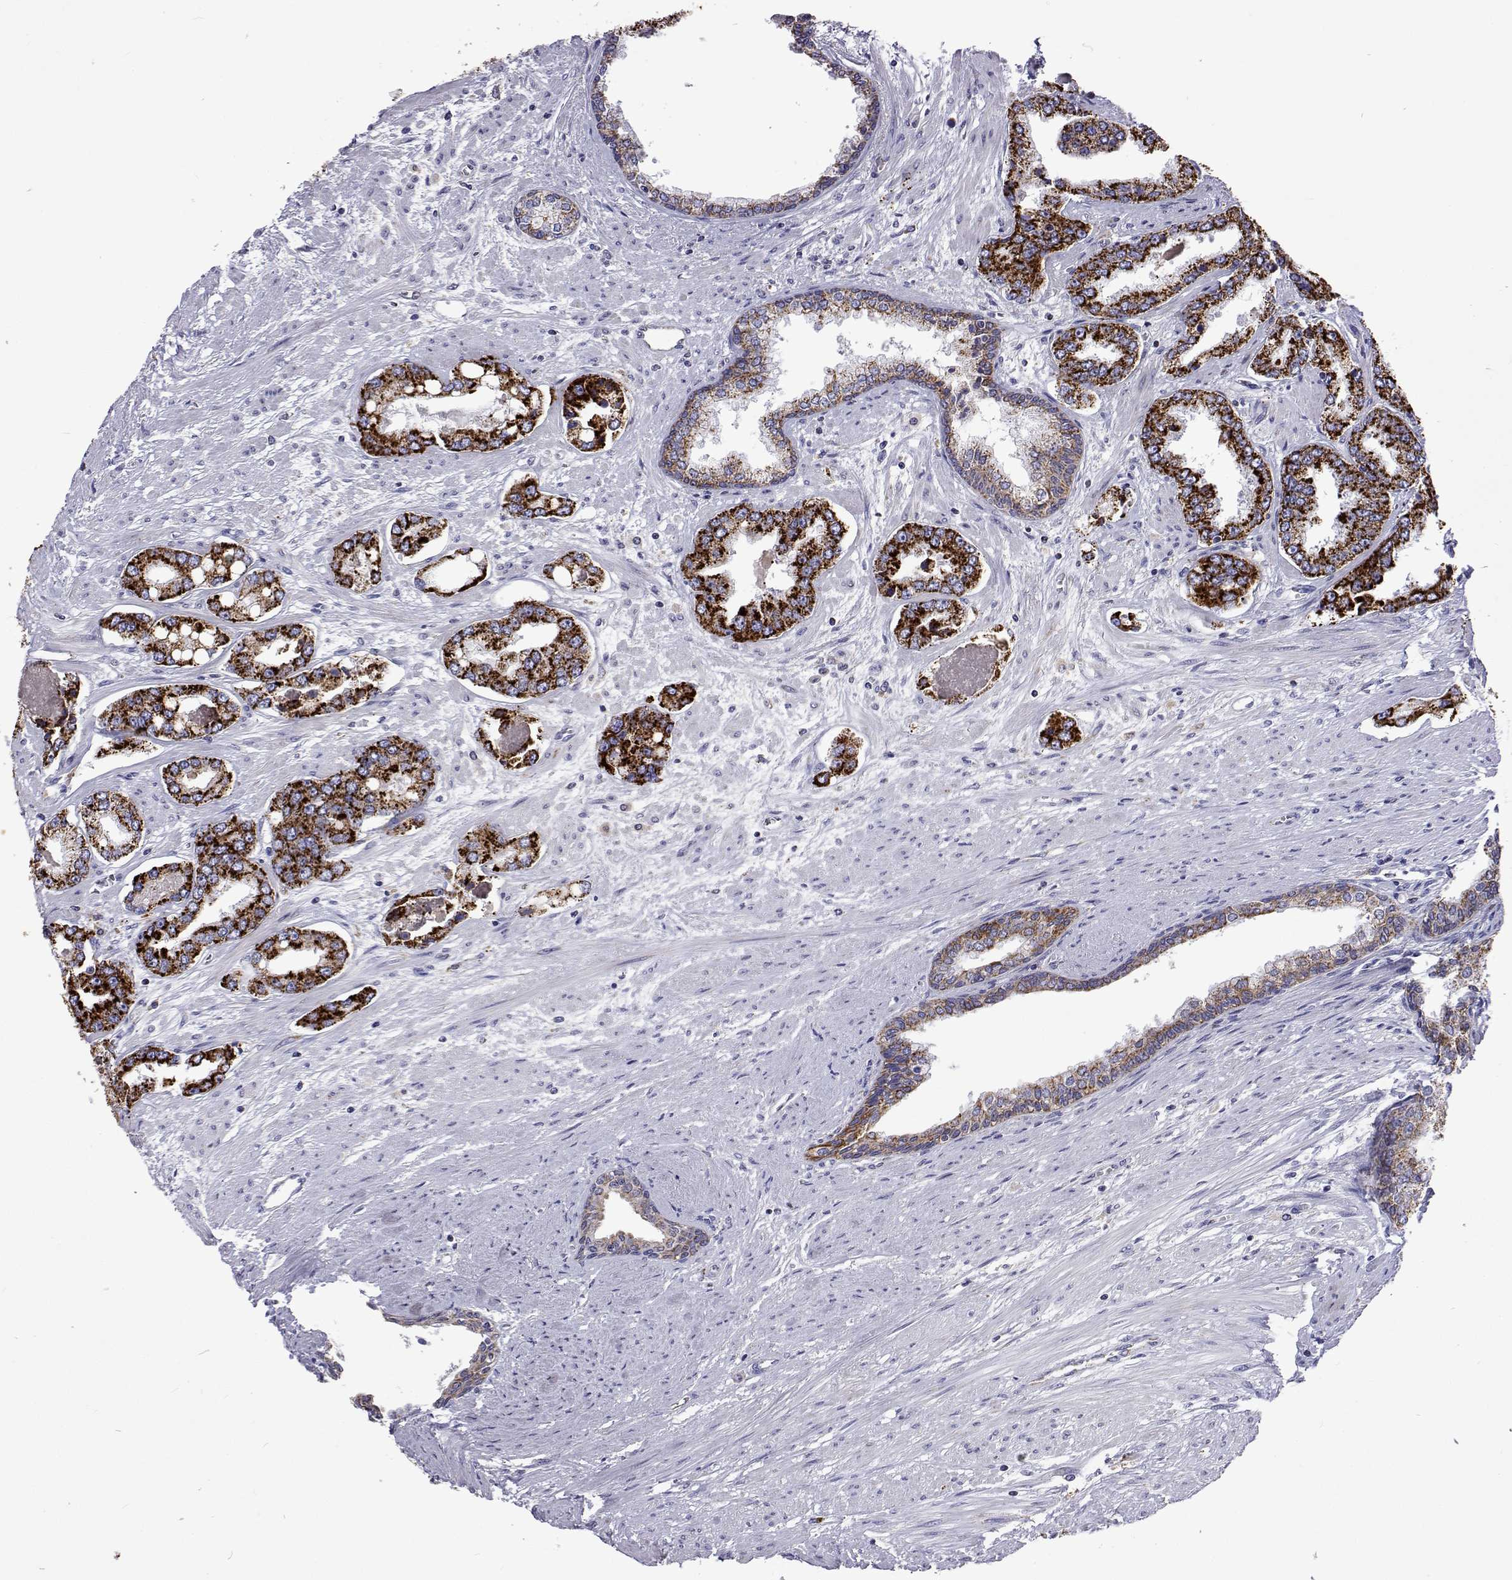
{"staining": {"intensity": "strong", "quantity": ">75%", "location": "cytoplasmic/membranous"}, "tissue": "prostate cancer", "cell_type": "Tumor cells", "image_type": "cancer", "snomed": [{"axis": "morphology", "description": "Adenocarcinoma, Low grade"}, {"axis": "topography", "description": "Prostate"}], "caption": "Low-grade adenocarcinoma (prostate) stained with DAB (3,3'-diaminobenzidine) immunohistochemistry exhibits high levels of strong cytoplasmic/membranous positivity in about >75% of tumor cells.", "gene": "MCCC2", "patient": {"sex": "male", "age": 60}}